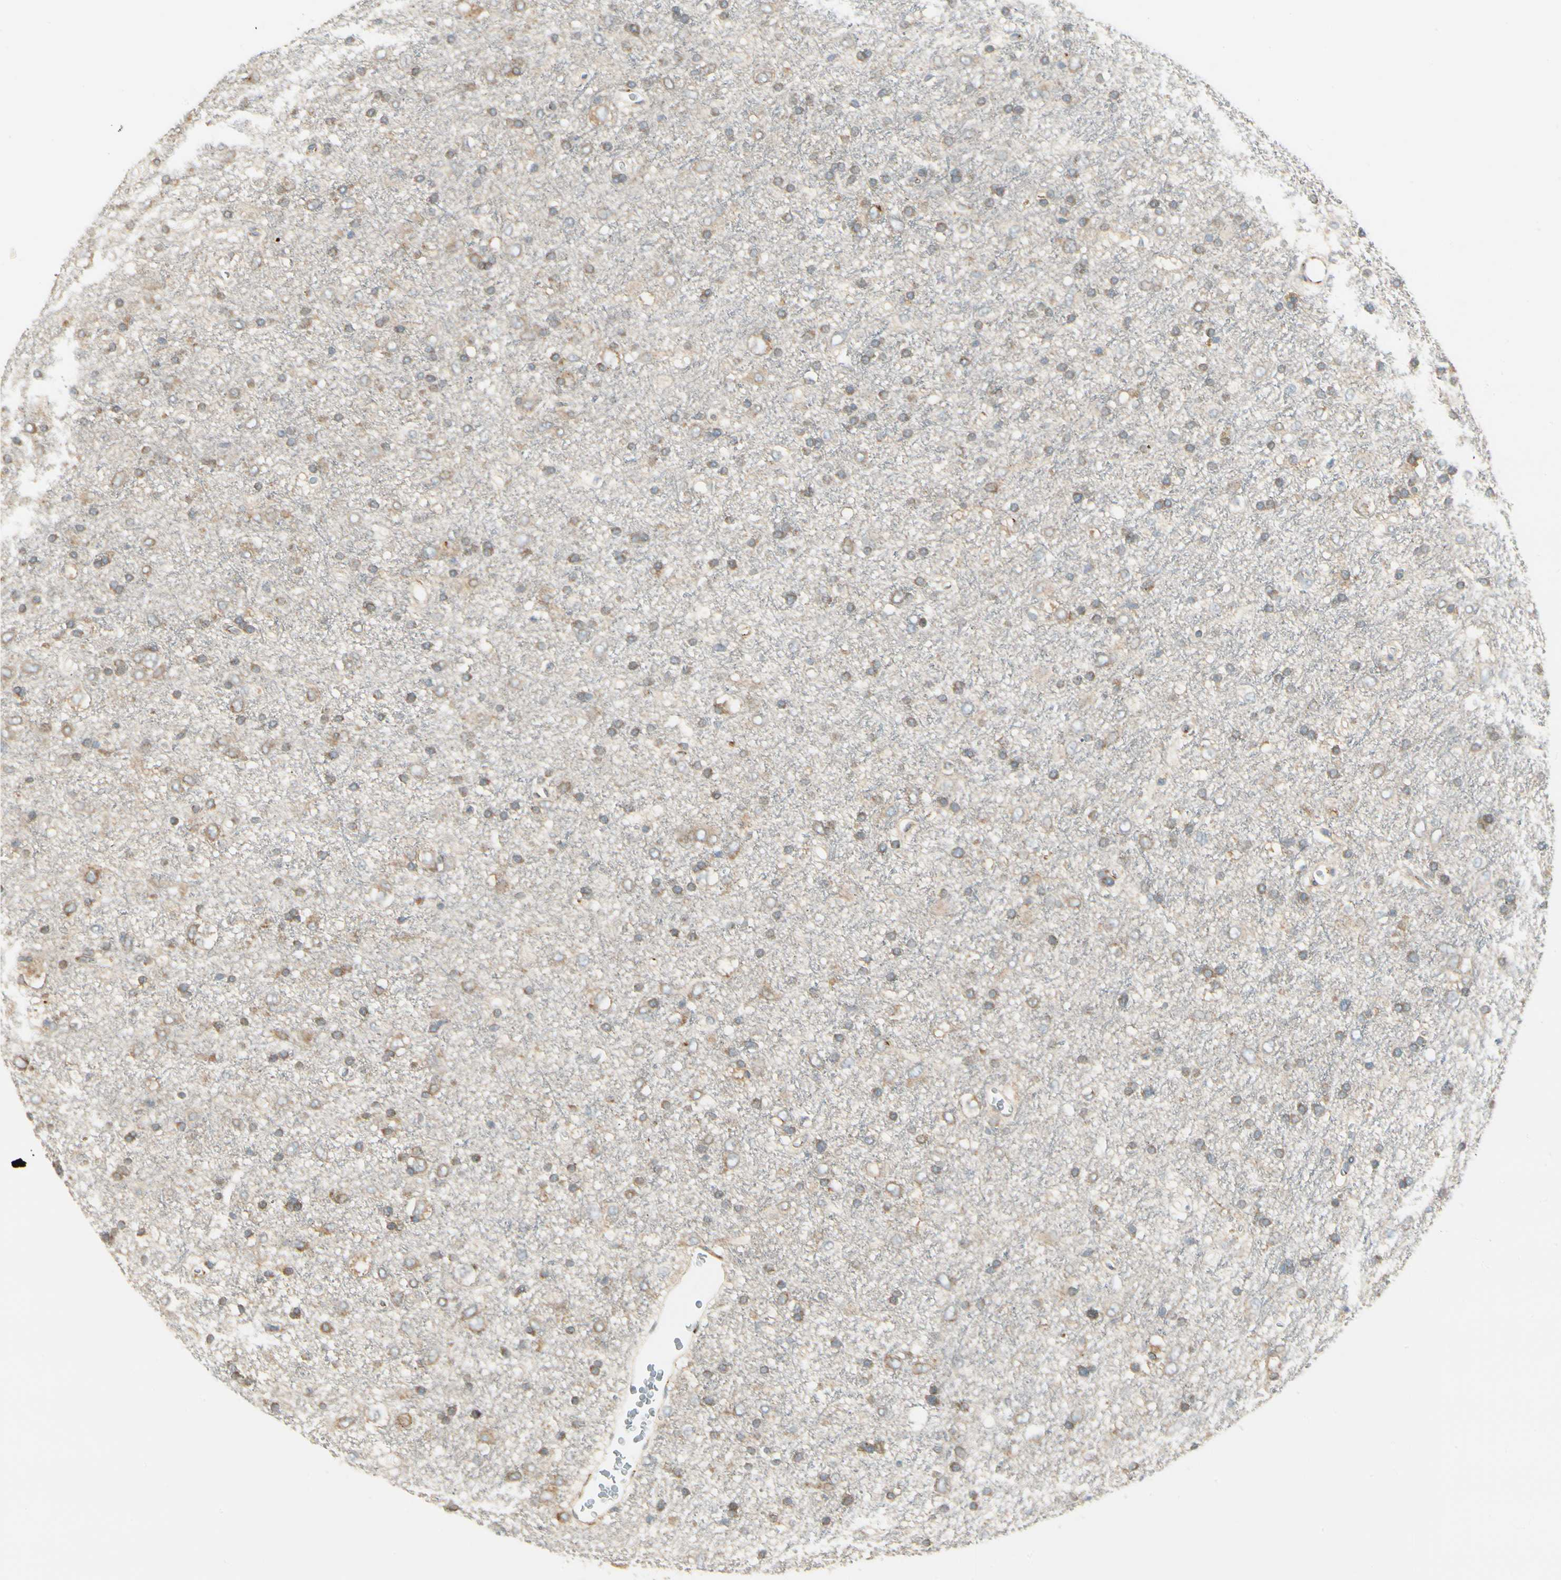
{"staining": {"intensity": "weak", "quantity": ">75%", "location": "cytoplasmic/membranous"}, "tissue": "glioma", "cell_type": "Tumor cells", "image_type": "cancer", "snomed": [{"axis": "morphology", "description": "Glioma, malignant, Low grade"}, {"axis": "topography", "description": "Brain"}], "caption": "Immunohistochemical staining of malignant low-grade glioma demonstrates low levels of weak cytoplasmic/membranous protein positivity in about >75% of tumor cells.", "gene": "MANSC1", "patient": {"sex": "male", "age": 77}}